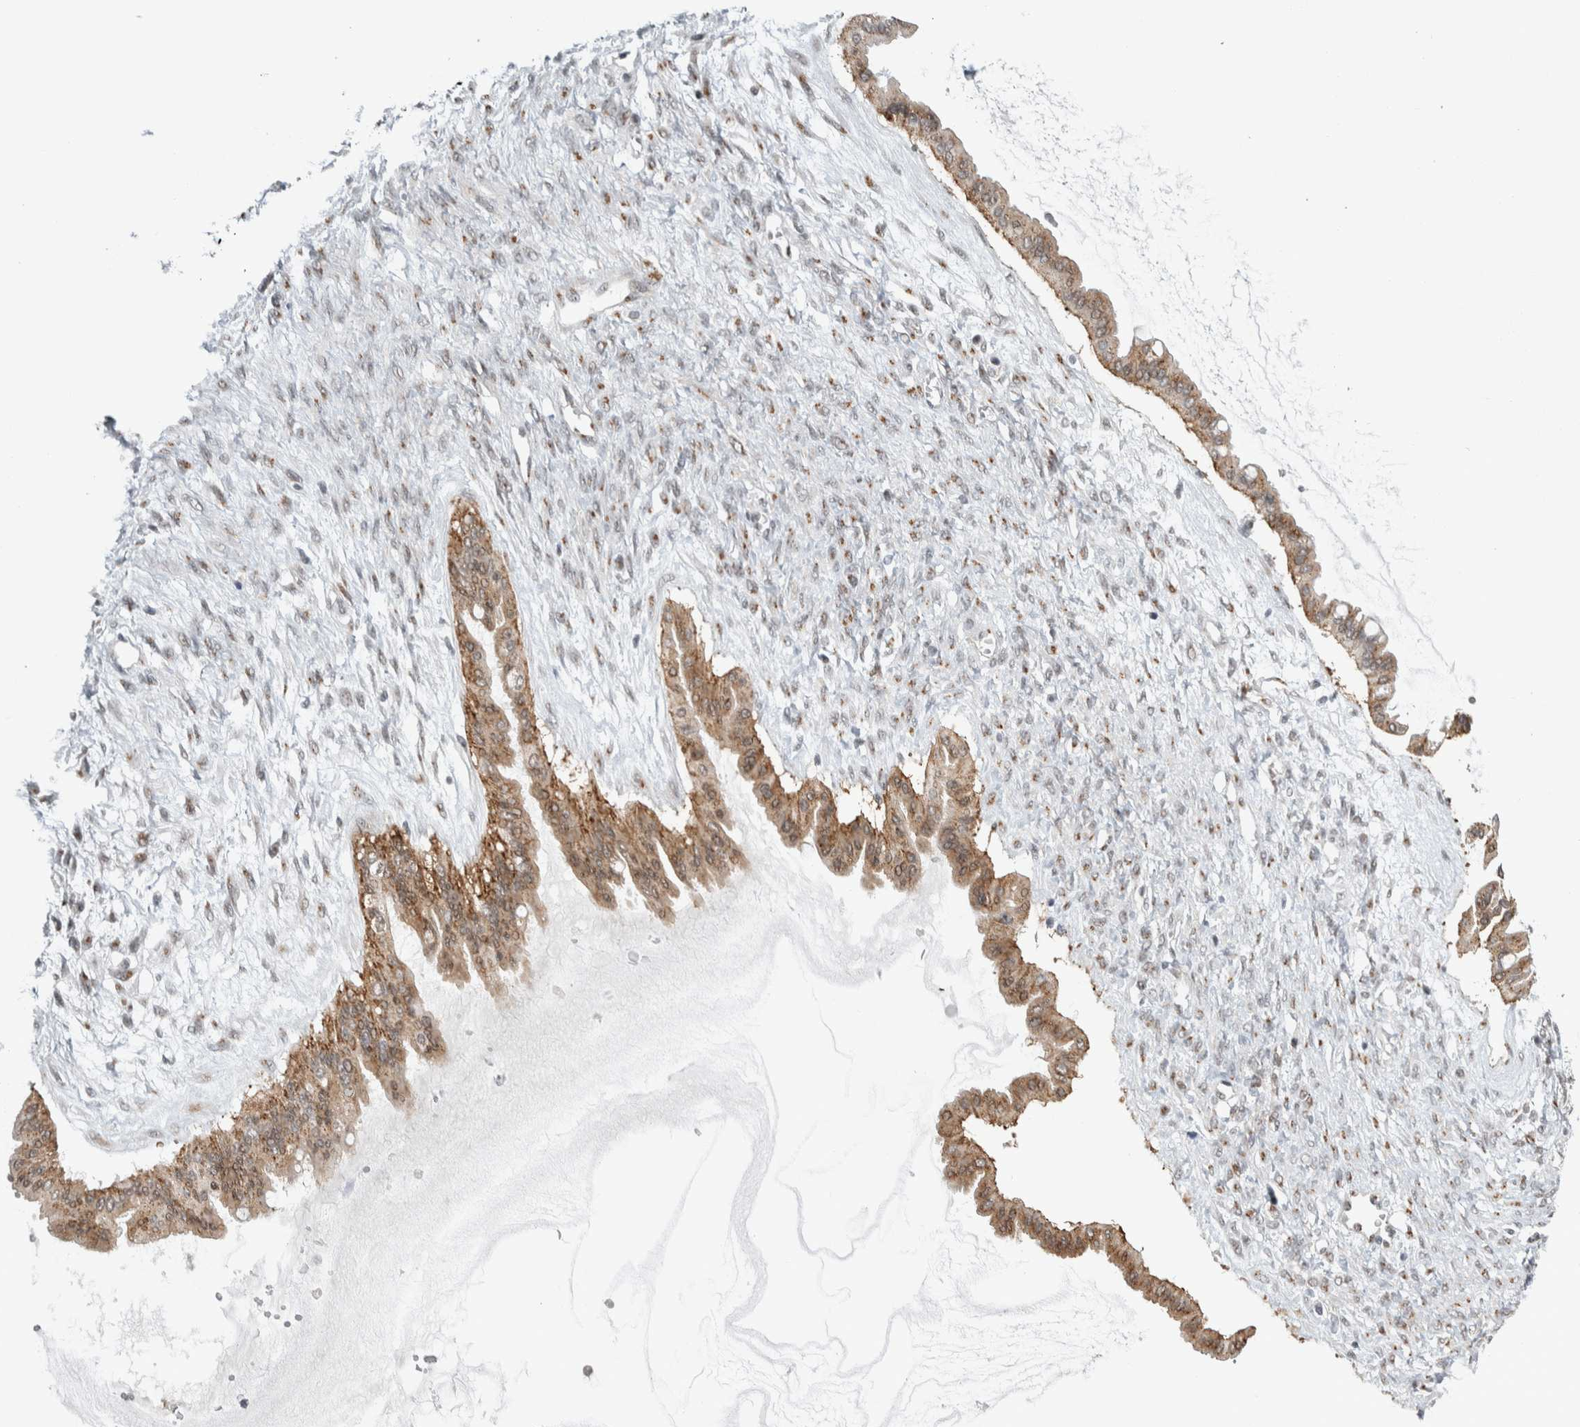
{"staining": {"intensity": "moderate", "quantity": ">75%", "location": "cytoplasmic/membranous"}, "tissue": "ovarian cancer", "cell_type": "Tumor cells", "image_type": "cancer", "snomed": [{"axis": "morphology", "description": "Cystadenocarcinoma, mucinous, NOS"}, {"axis": "topography", "description": "Ovary"}], "caption": "Tumor cells show medium levels of moderate cytoplasmic/membranous staining in about >75% of cells in human ovarian cancer.", "gene": "ZMYND8", "patient": {"sex": "female", "age": 73}}